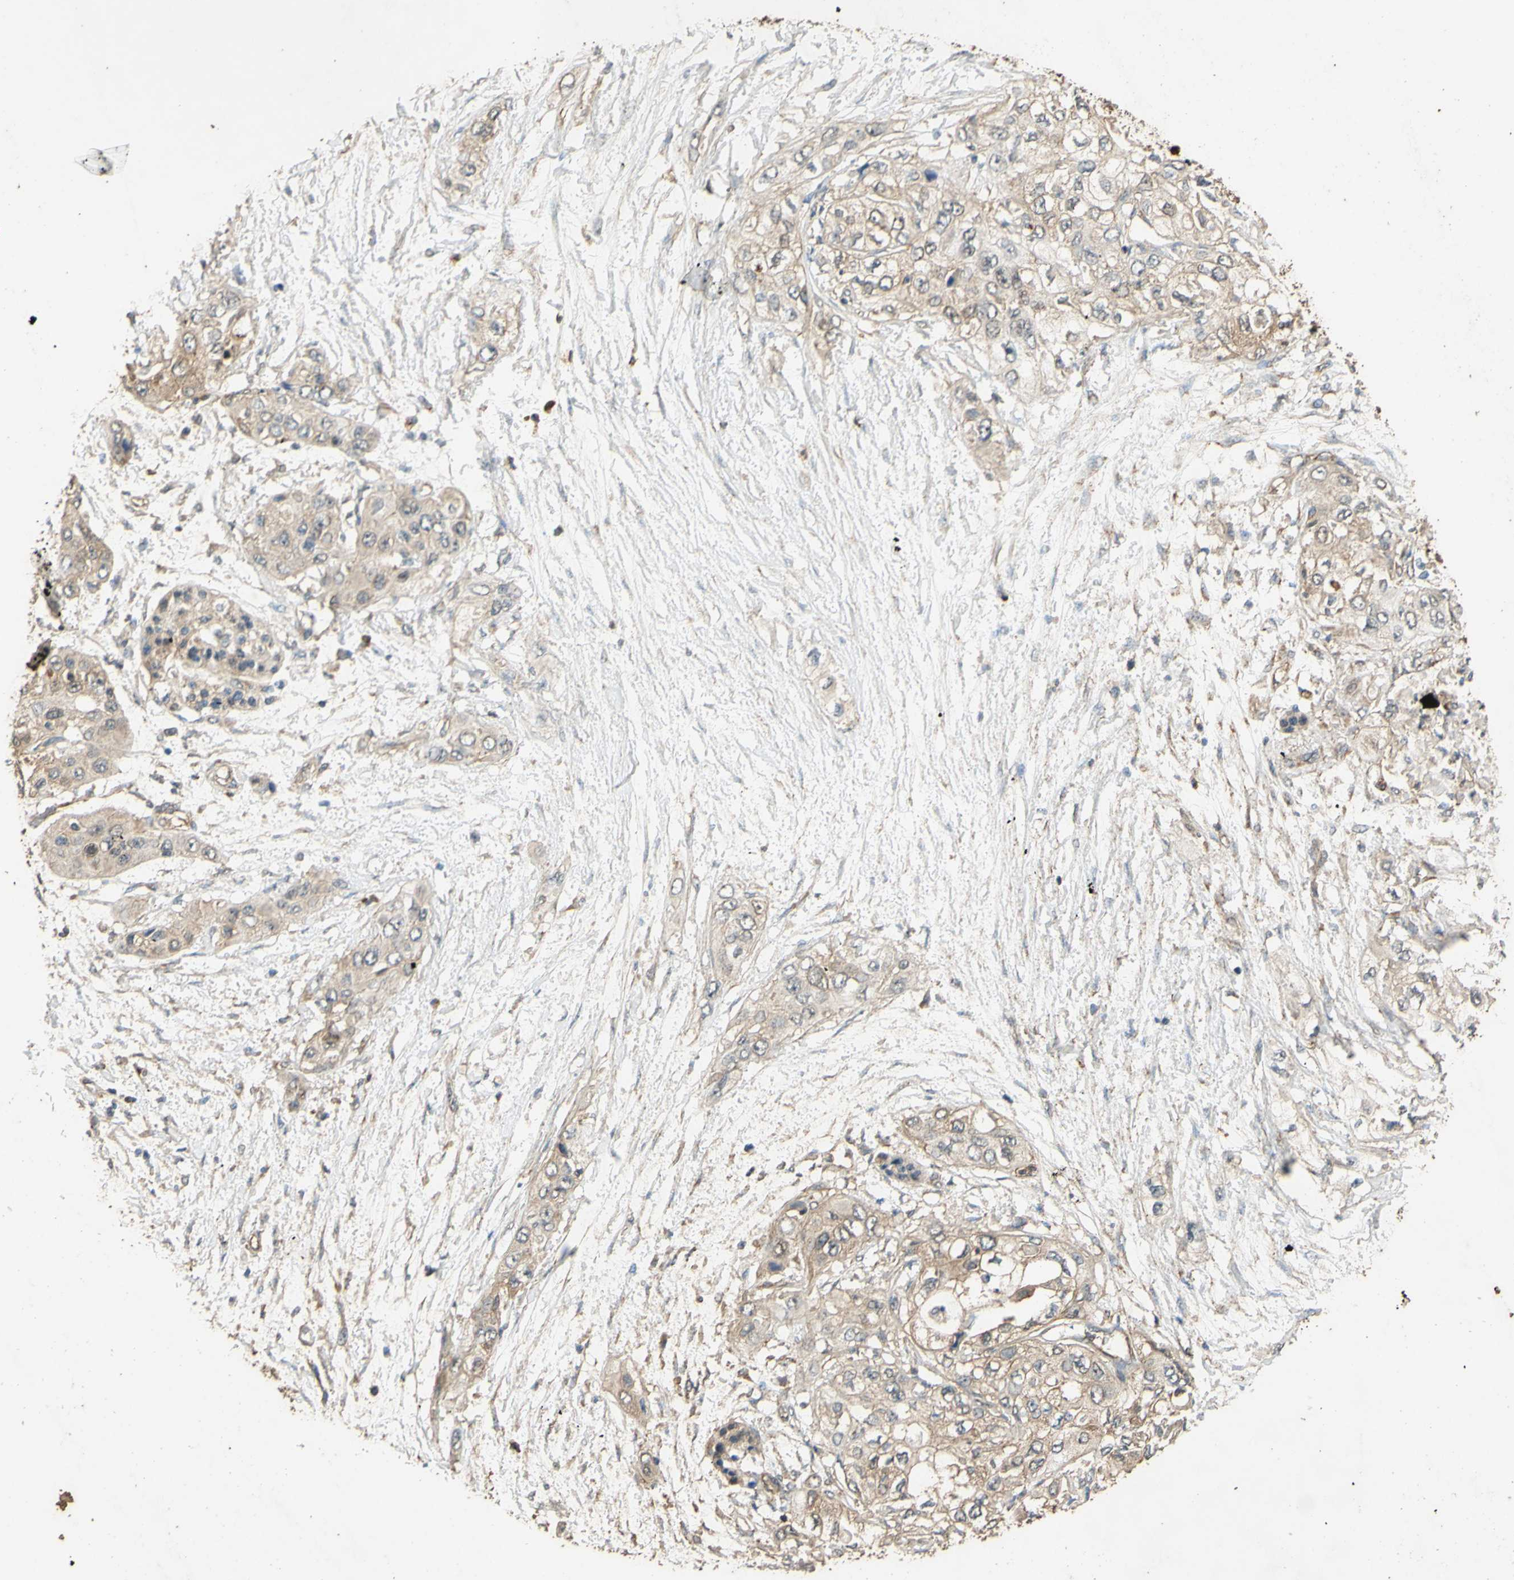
{"staining": {"intensity": "weak", "quantity": "25%-75%", "location": "cytoplasmic/membranous"}, "tissue": "pancreatic cancer", "cell_type": "Tumor cells", "image_type": "cancer", "snomed": [{"axis": "morphology", "description": "Adenocarcinoma, NOS"}, {"axis": "topography", "description": "Pancreas"}], "caption": "Human adenocarcinoma (pancreatic) stained with a protein marker displays weak staining in tumor cells.", "gene": "CTTN", "patient": {"sex": "female", "age": 70}}